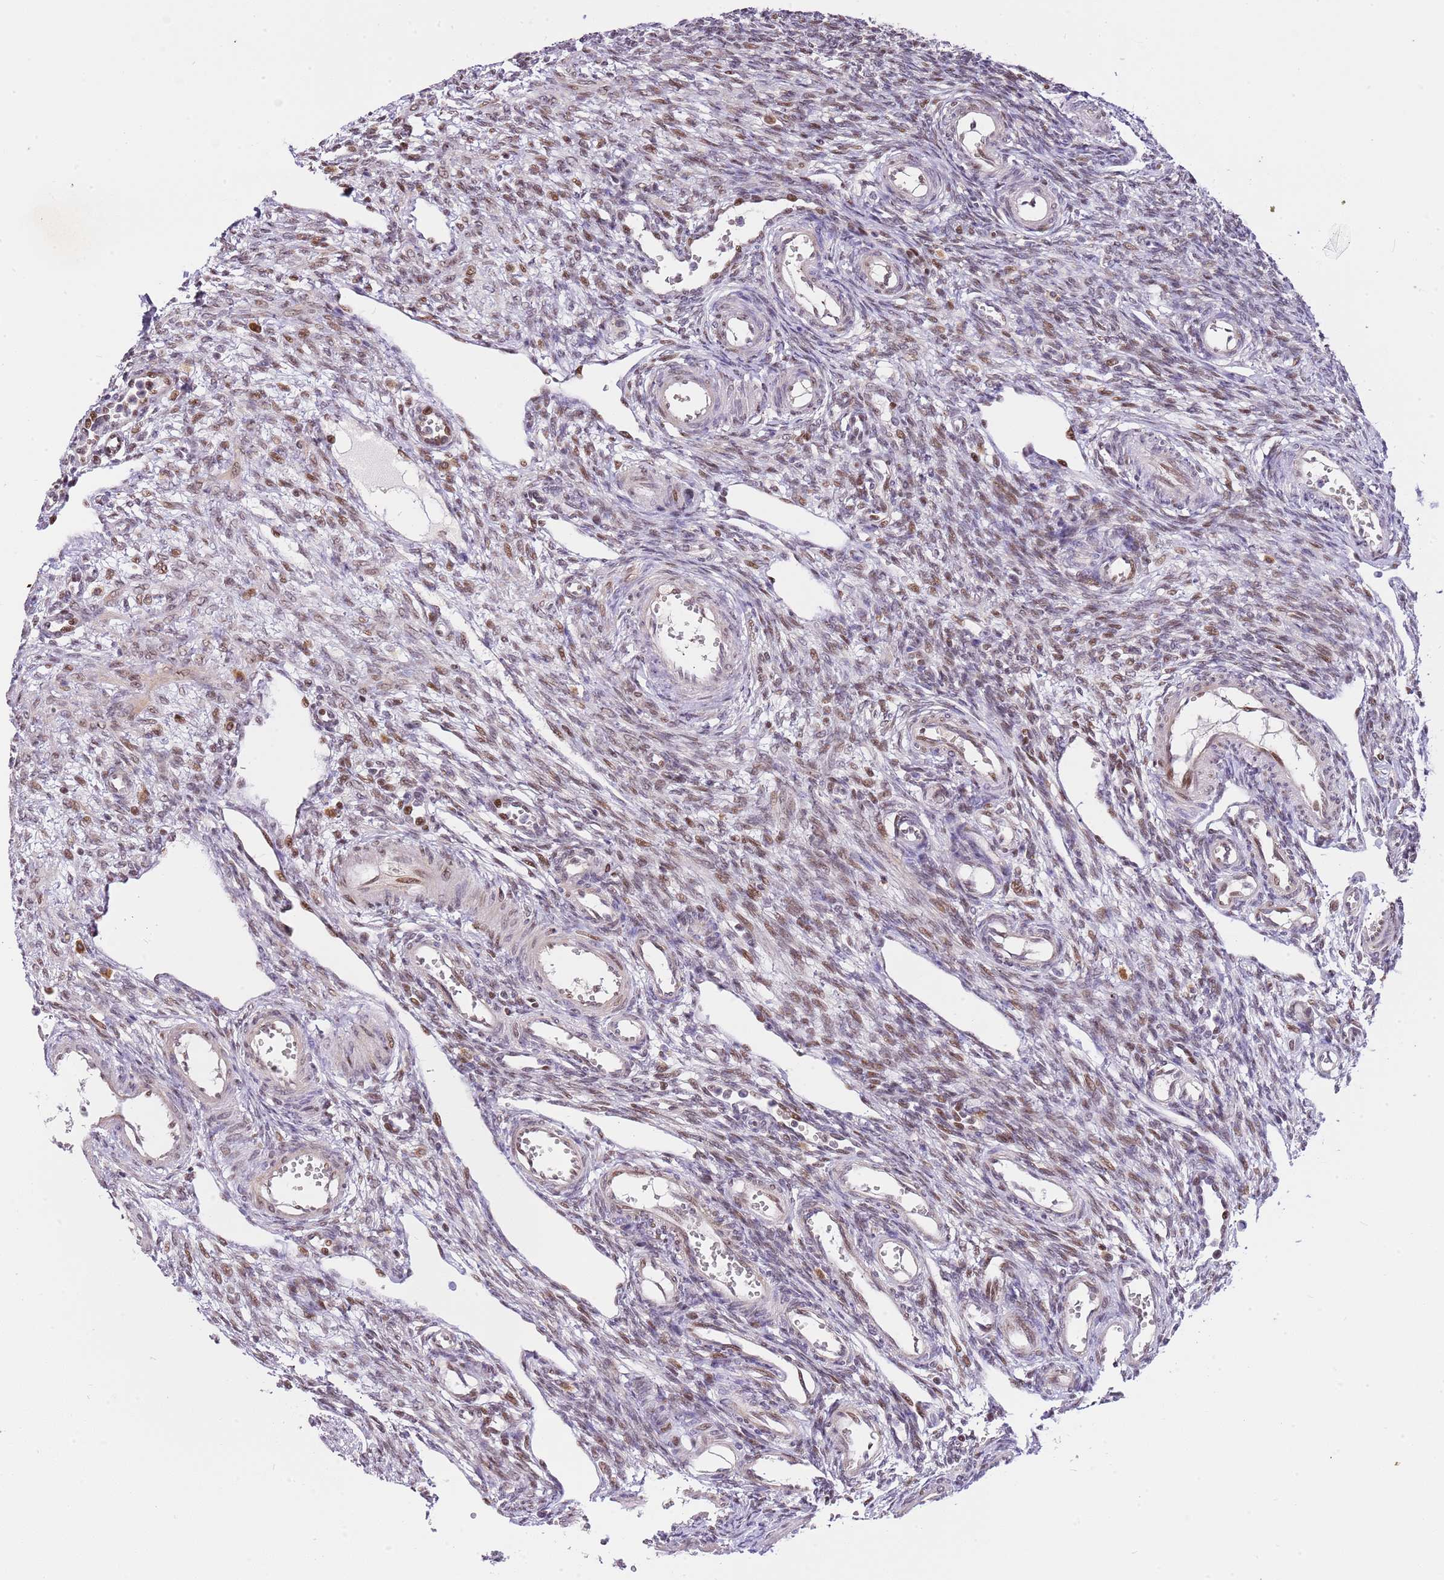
{"staining": {"intensity": "moderate", "quantity": ">75%", "location": "nuclear"}, "tissue": "ovary", "cell_type": "Follicle cells", "image_type": "normal", "snomed": [{"axis": "morphology", "description": "Normal tissue, NOS"}, {"axis": "morphology", "description": "Cyst, NOS"}, {"axis": "topography", "description": "Ovary"}], "caption": "High-magnification brightfield microscopy of normal ovary stained with DAB (3,3'-diaminobenzidine) (brown) and counterstained with hematoxylin (blue). follicle cells exhibit moderate nuclear staining is appreciated in approximately>75% of cells.", "gene": "RFK", "patient": {"sex": "female", "age": 33}}